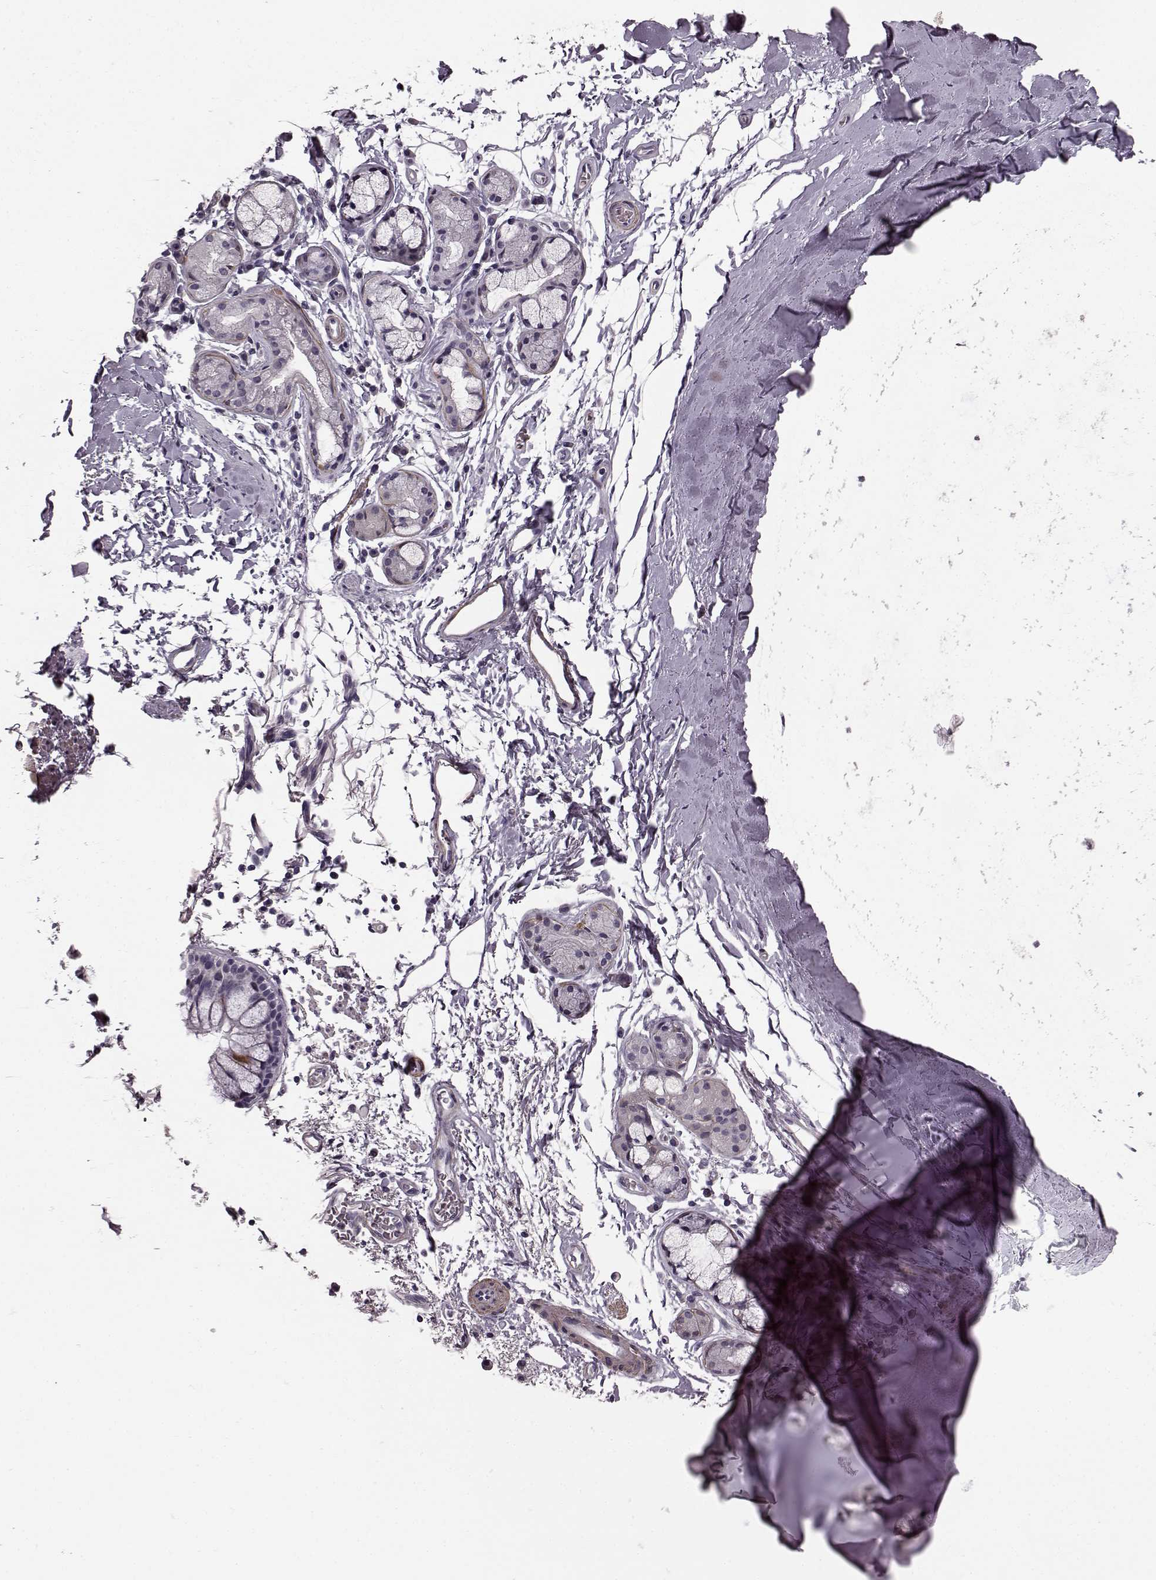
{"staining": {"intensity": "negative", "quantity": "none", "location": "none"}, "tissue": "soft tissue", "cell_type": "Chondrocytes", "image_type": "normal", "snomed": [{"axis": "morphology", "description": "Normal tissue, NOS"}, {"axis": "topography", "description": "Lymph node"}, {"axis": "topography", "description": "Bronchus"}], "caption": "The immunohistochemistry (IHC) image has no significant staining in chondrocytes of soft tissue. (DAB immunohistochemistry (IHC) visualized using brightfield microscopy, high magnification).", "gene": "SLCO3A1", "patient": {"sex": "female", "age": 70}}